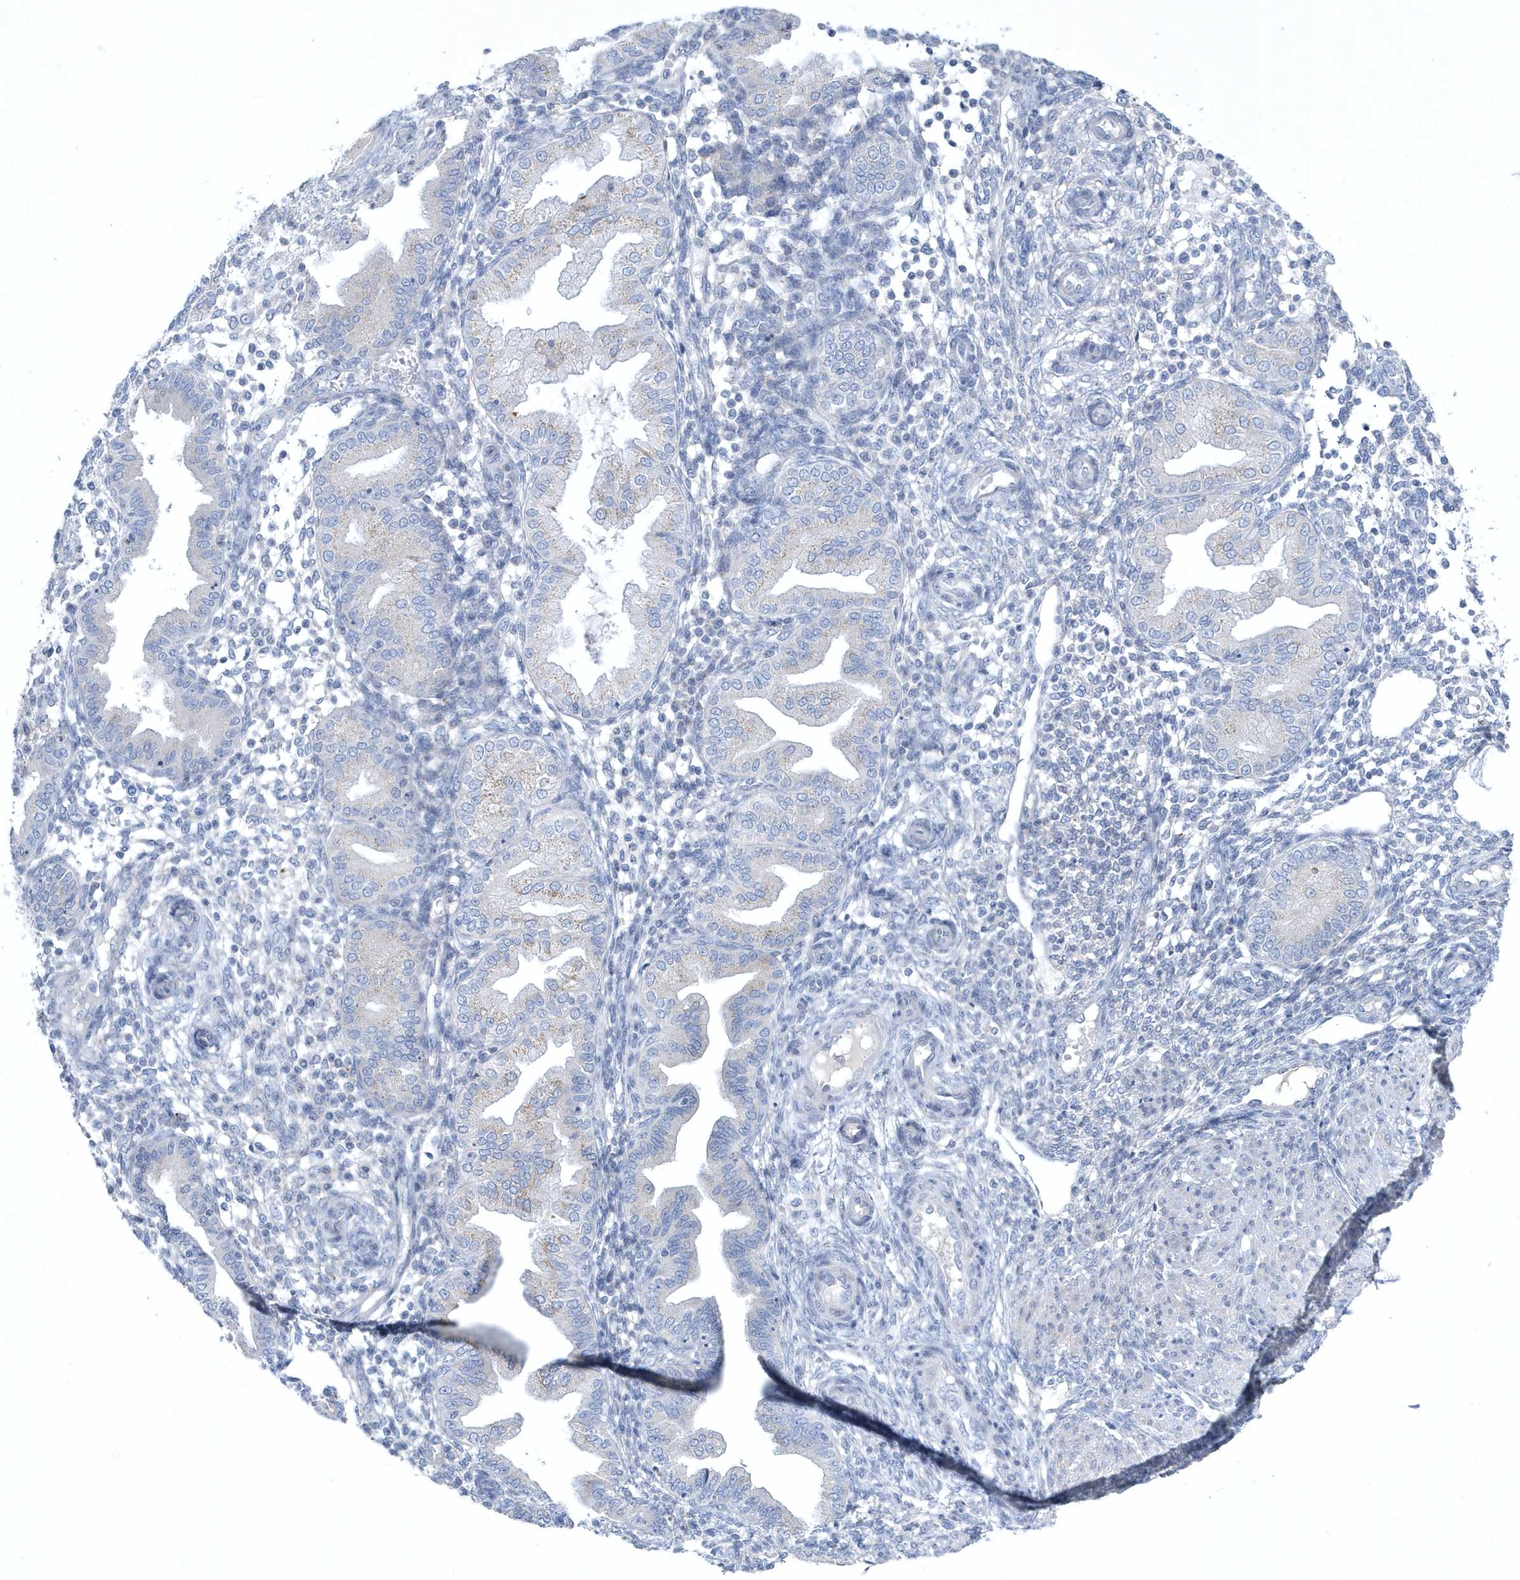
{"staining": {"intensity": "negative", "quantity": "none", "location": "none"}, "tissue": "endometrium", "cell_type": "Cells in endometrial stroma", "image_type": "normal", "snomed": [{"axis": "morphology", "description": "Normal tissue, NOS"}, {"axis": "topography", "description": "Endometrium"}], "caption": "Immunohistochemistry of benign endometrium displays no expression in cells in endometrial stroma. Nuclei are stained in blue.", "gene": "SPATA18", "patient": {"sex": "female", "age": 53}}